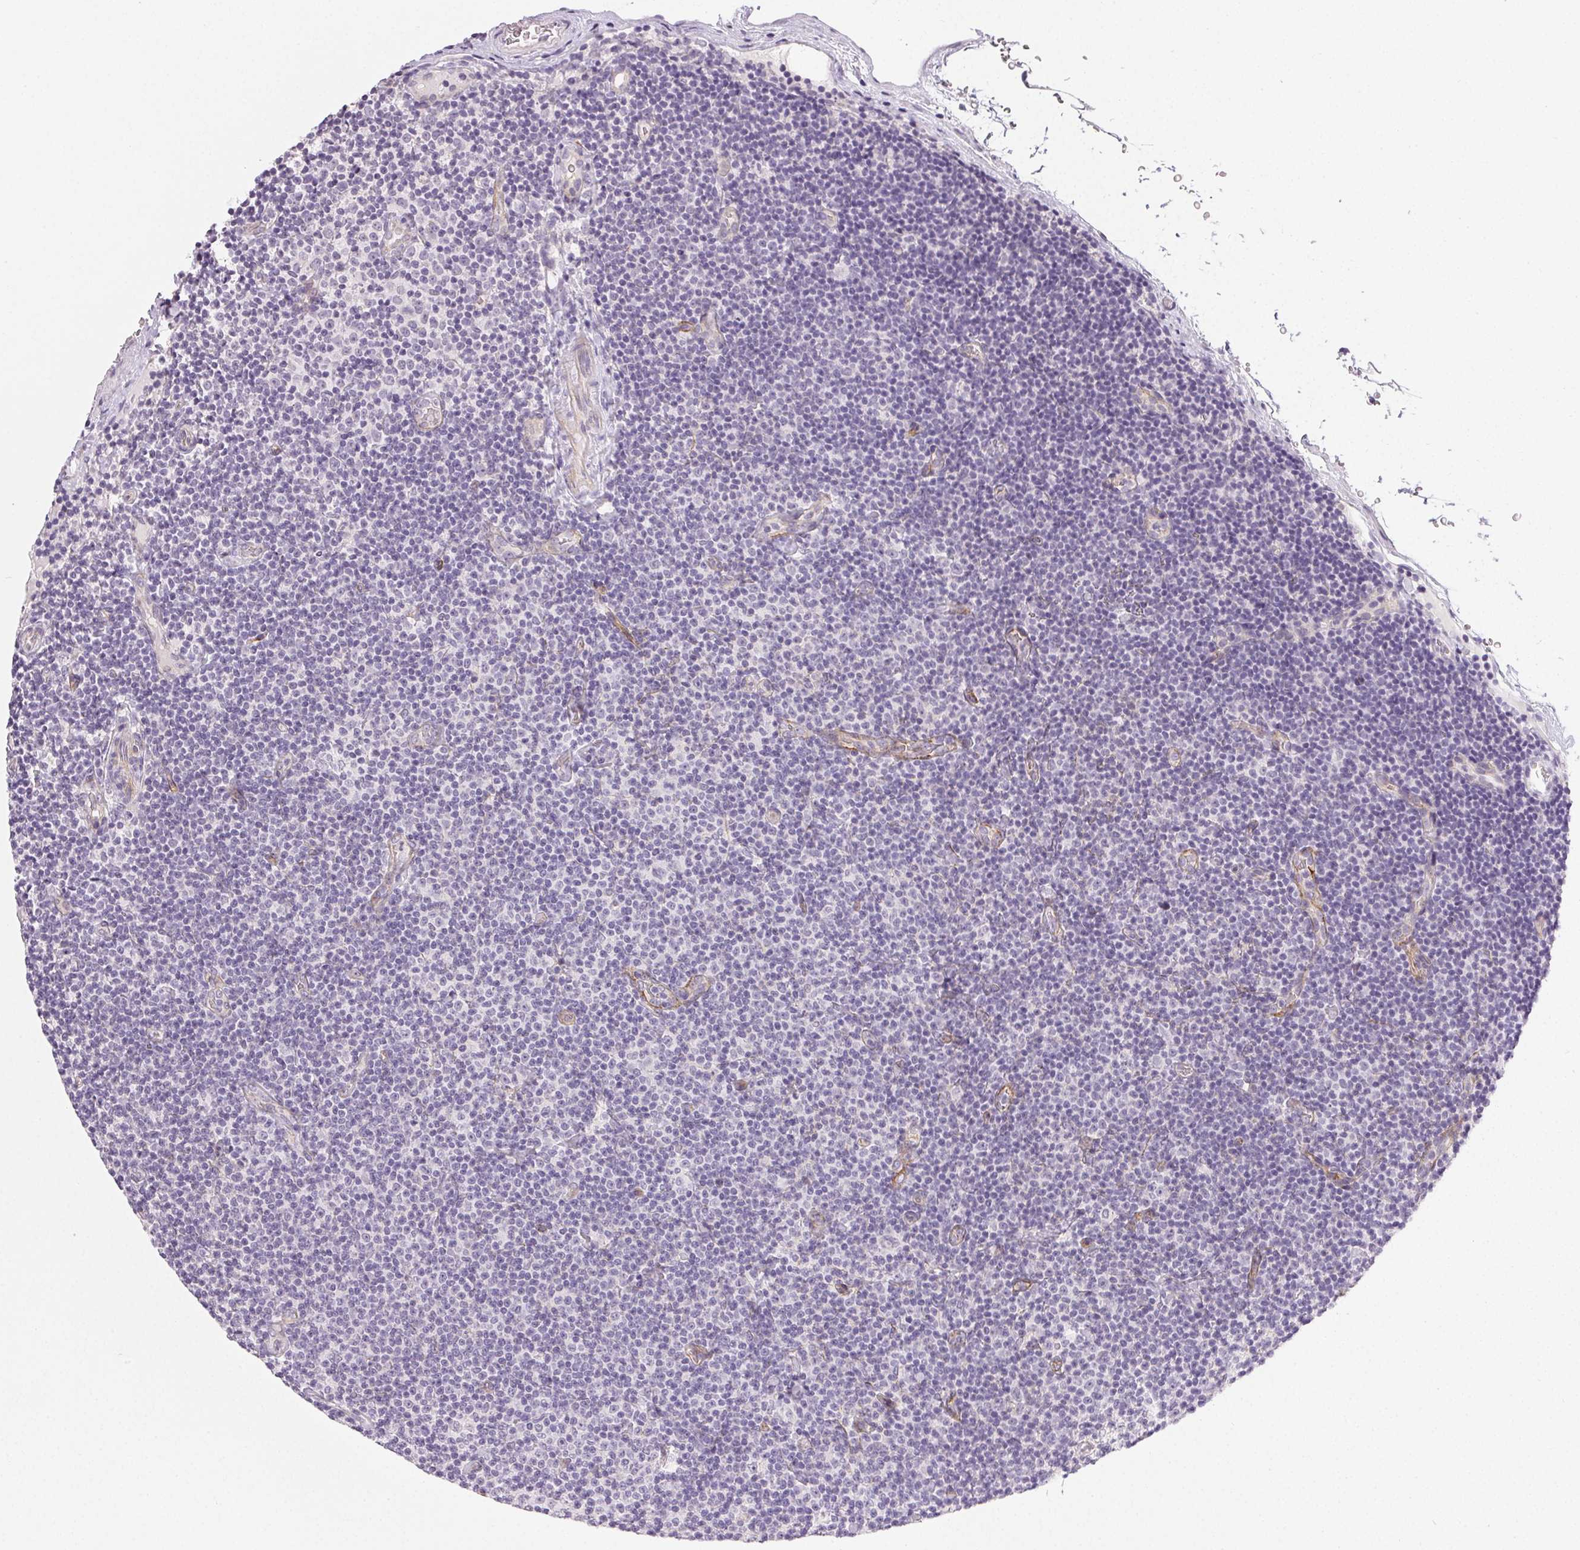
{"staining": {"intensity": "negative", "quantity": "none", "location": "none"}, "tissue": "lymphoma", "cell_type": "Tumor cells", "image_type": "cancer", "snomed": [{"axis": "morphology", "description": "Malignant lymphoma, non-Hodgkin's type, Low grade"}, {"axis": "topography", "description": "Lymph node"}], "caption": "The immunohistochemistry photomicrograph has no significant expression in tumor cells of lymphoma tissue.", "gene": "PLCB1", "patient": {"sex": "male", "age": 81}}